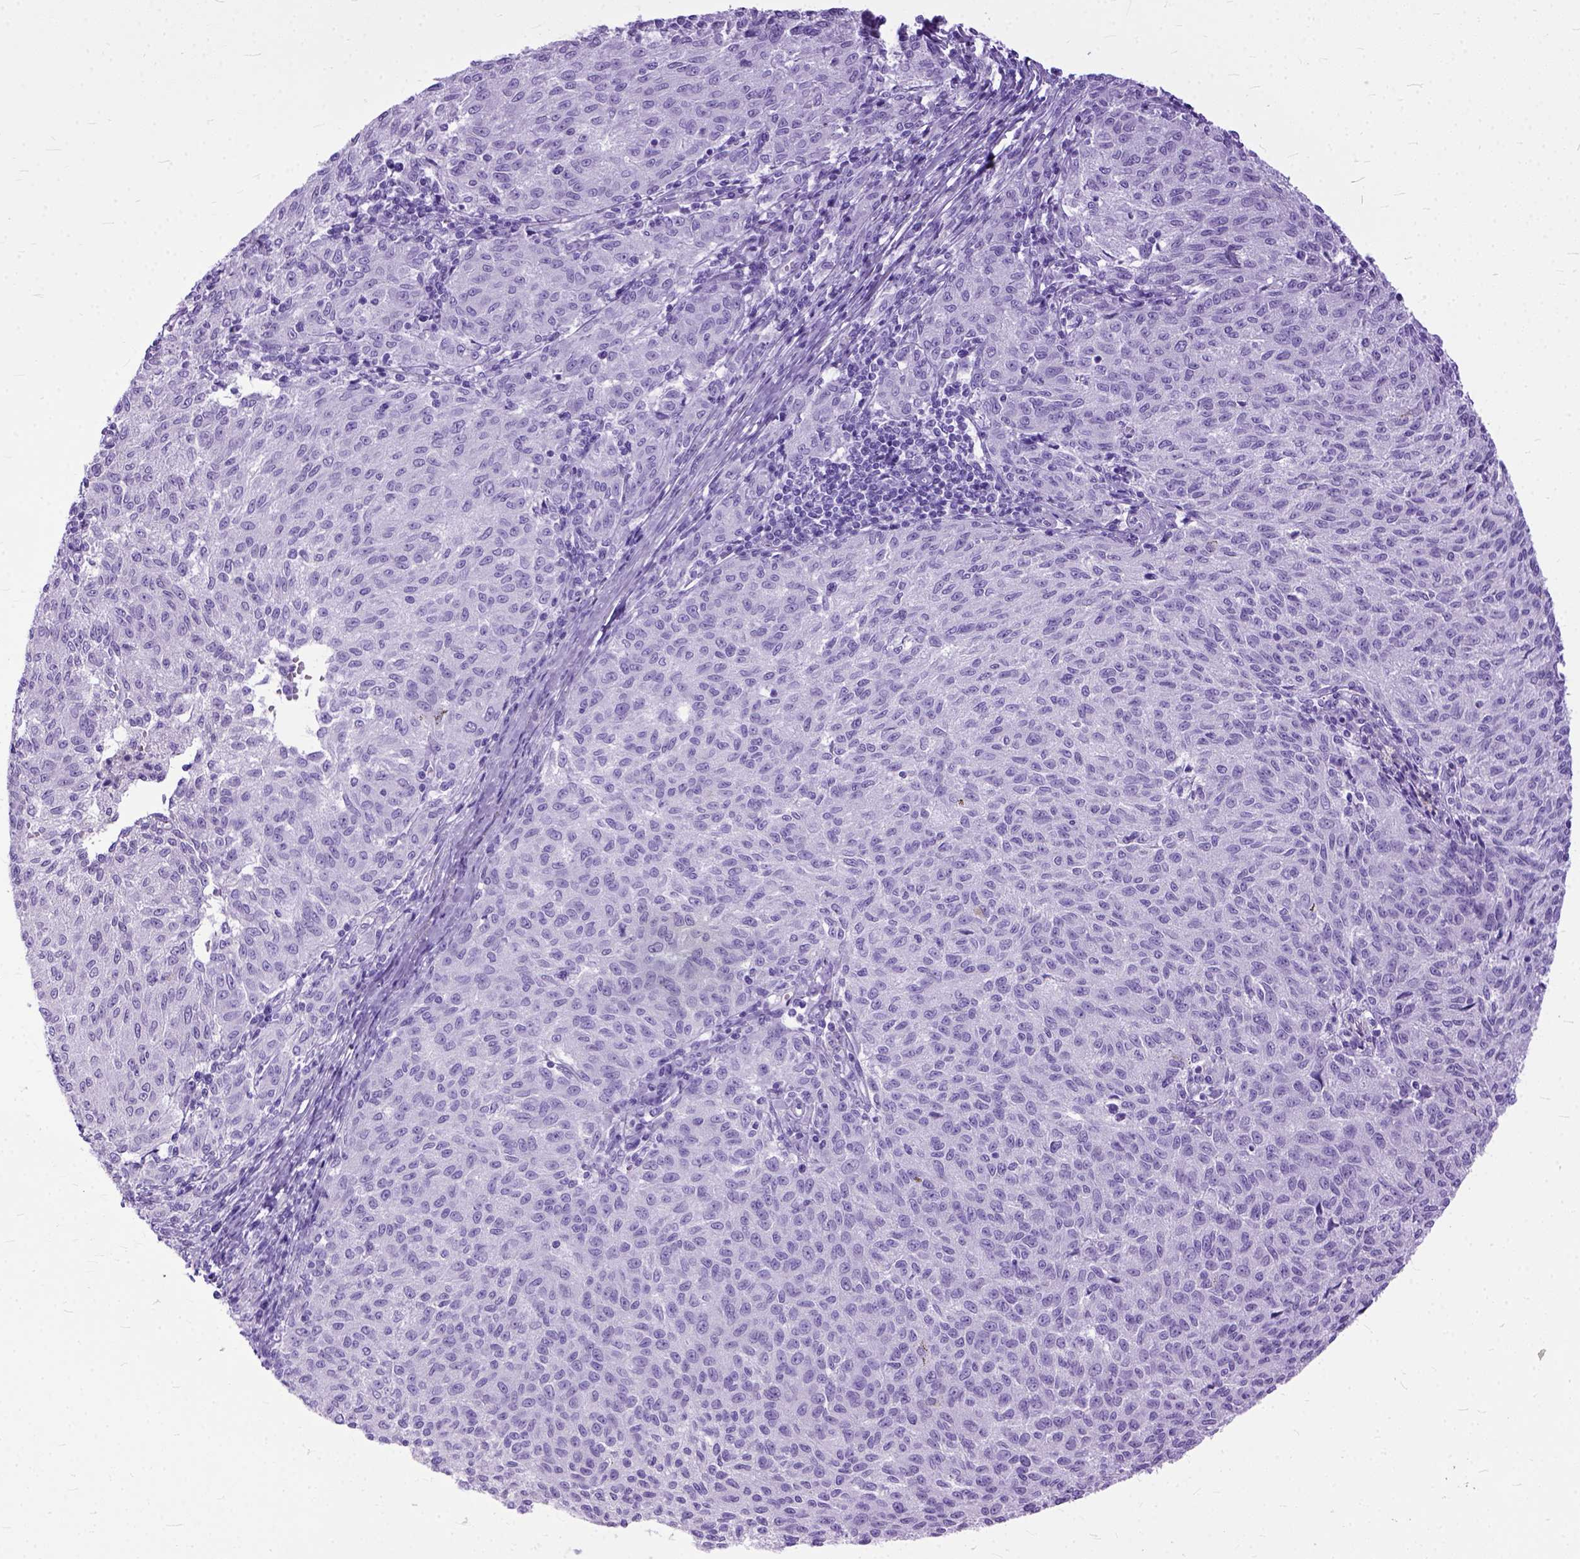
{"staining": {"intensity": "negative", "quantity": "none", "location": "none"}, "tissue": "melanoma", "cell_type": "Tumor cells", "image_type": "cancer", "snomed": [{"axis": "morphology", "description": "Malignant melanoma, NOS"}, {"axis": "topography", "description": "Skin"}], "caption": "High magnification brightfield microscopy of melanoma stained with DAB (brown) and counterstained with hematoxylin (blue): tumor cells show no significant expression.", "gene": "GNGT1", "patient": {"sex": "female", "age": 72}}